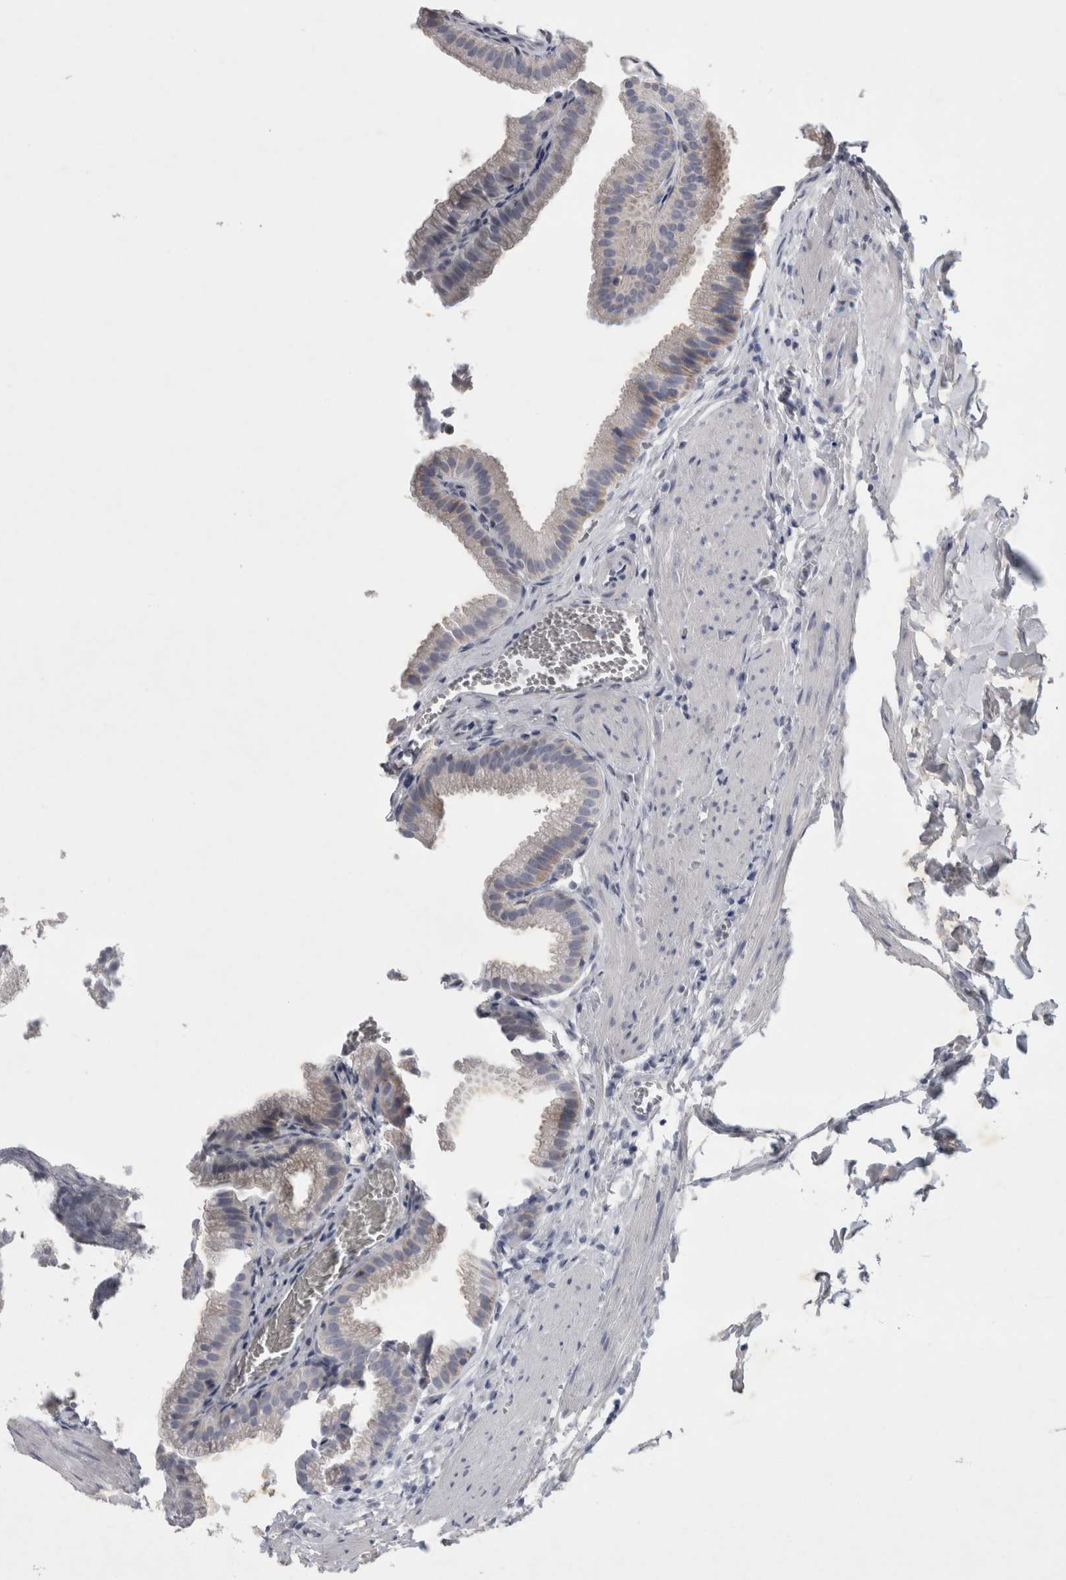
{"staining": {"intensity": "moderate", "quantity": "25%-75%", "location": "cytoplasmic/membranous"}, "tissue": "gallbladder", "cell_type": "Glandular cells", "image_type": "normal", "snomed": [{"axis": "morphology", "description": "Normal tissue, NOS"}, {"axis": "topography", "description": "Gallbladder"}], "caption": "Human gallbladder stained with a brown dye reveals moderate cytoplasmic/membranous positive expression in approximately 25%-75% of glandular cells.", "gene": "FXYD7", "patient": {"sex": "male", "age": 38}}